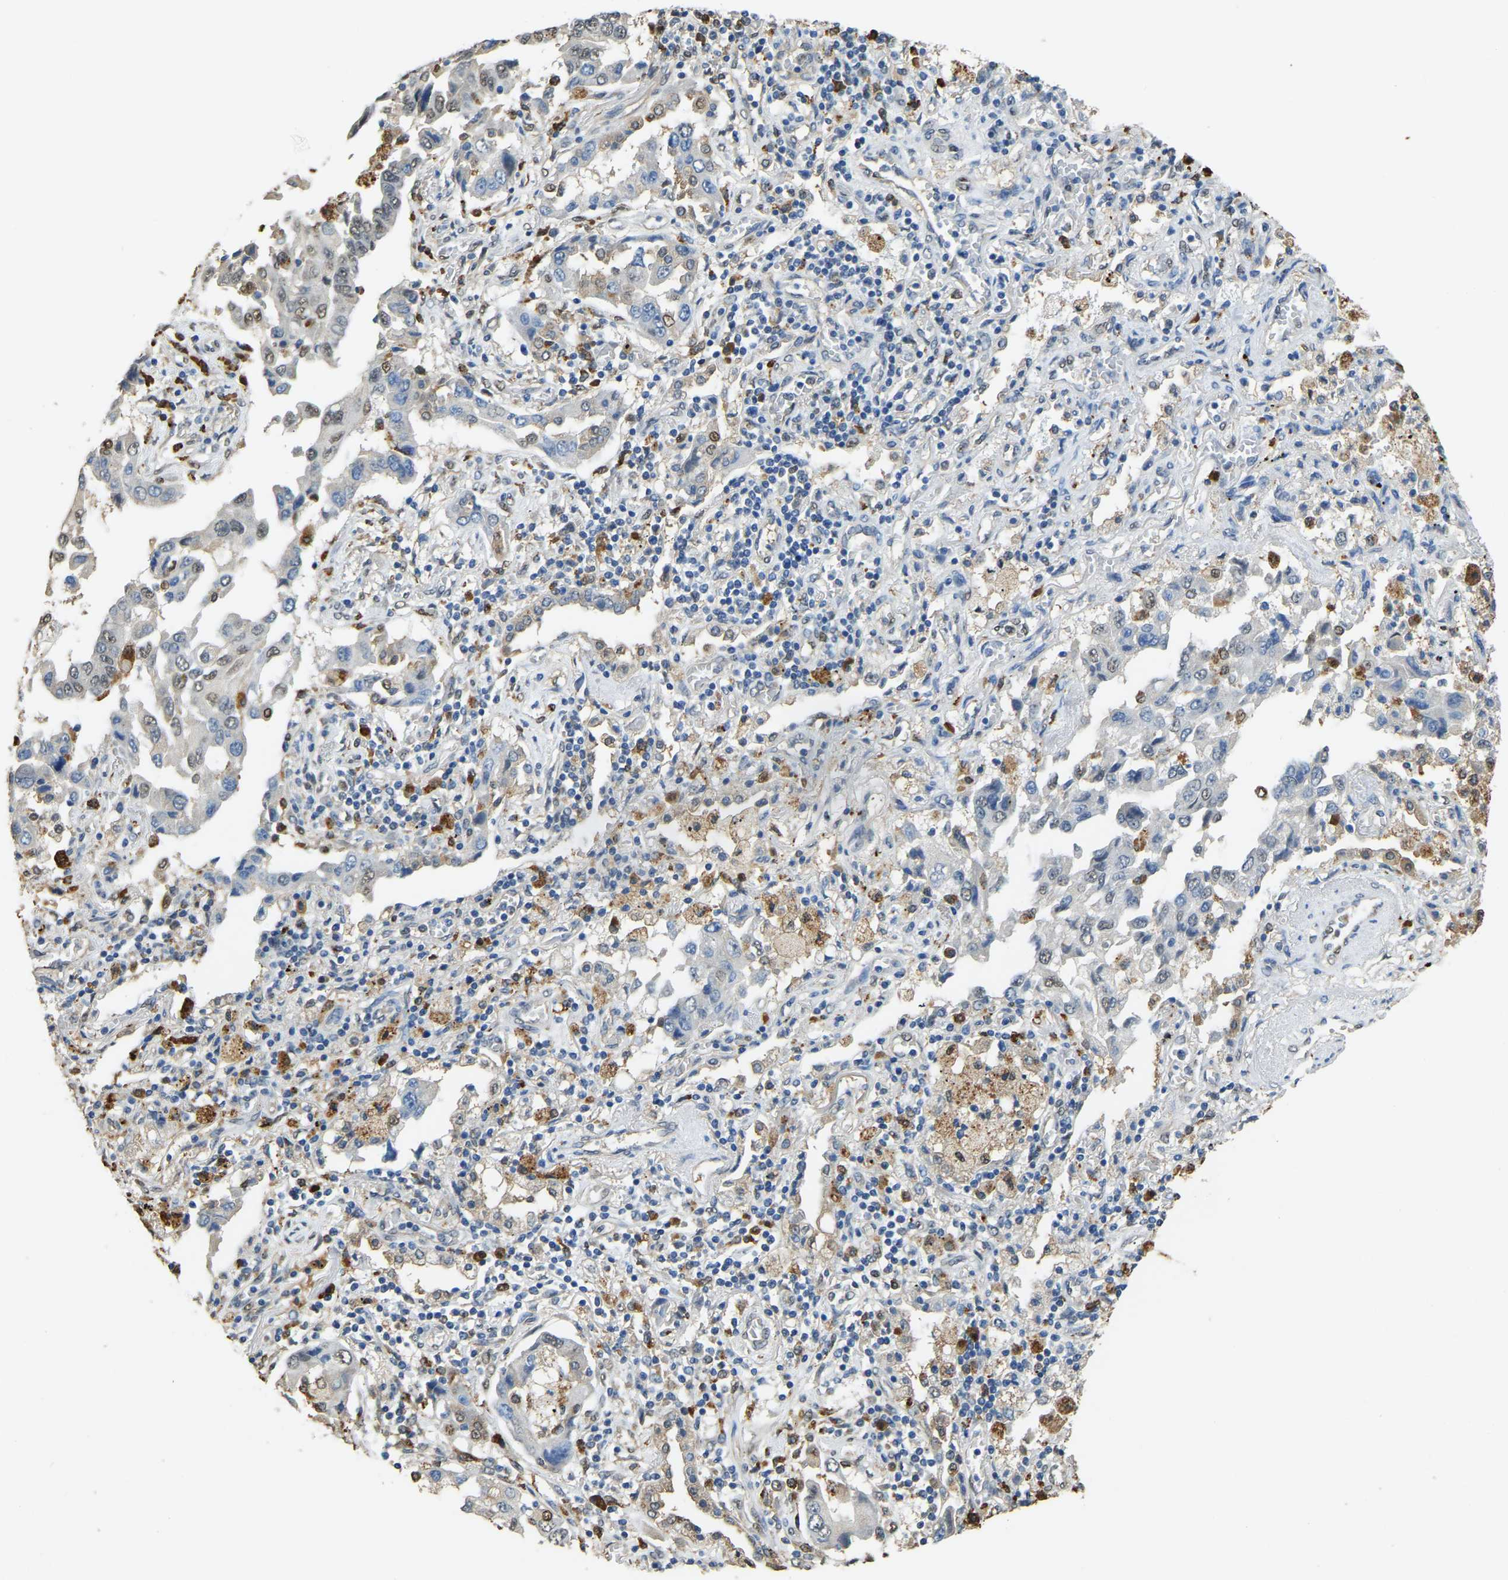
{"staining": {"intensity": "weak", "quantity": "<25%", "location": "nuclear"}, "tissue": "lung cancer", "cell_type": "Tumor cells", "image_type": "cancer", "snomed": [{"axis": "morphology", "description": "Adenocarcinoma, NOS"}, {"axis": "topography", "description": "Lung"}], "caption": "Human adenocarcinoma (lung) stained for a protein using immunohistochemistry demonstrates no staining in tumor cells.", "gene": "NANS", "patient": {"sex": "female", "age": 65}}